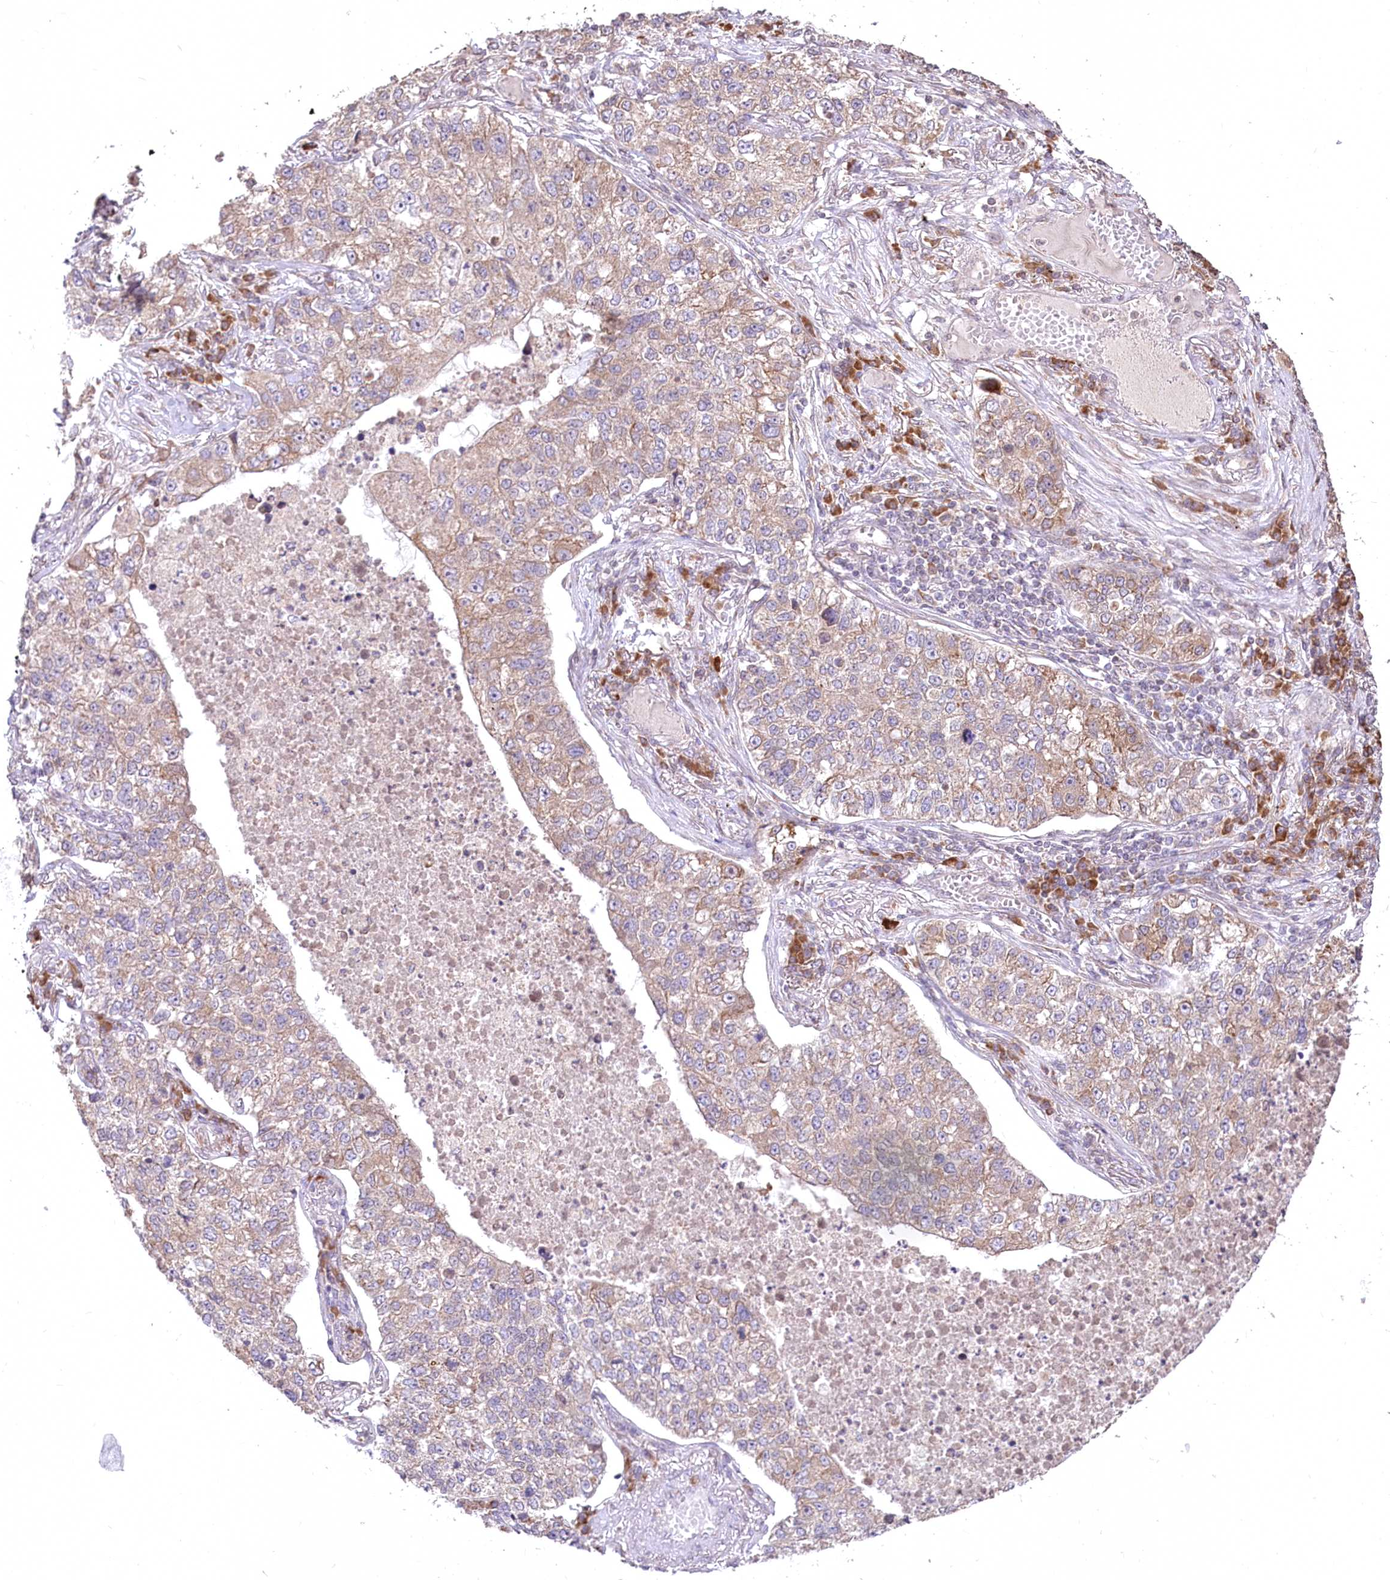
{"staining": {"intensity": "weak", "quantity": ">75%", "location": "cytoplasmic/membranous"}, "tissue": "lung cancer", "cell_type": "Tumor cells", "image_type": "cancer", "snomed": [{"axis": "morphology", "description": "Adenocarcinoma, NOS"}, {"axis": "topography", "description": "Lung"}], "caption": "Human lung adenocarcinoma stained with a brown dye exhibits weak cytoplasmic/membranous positive staining in approximately >75% of tumor cells.", "gene": "STT3B", "patient": {"sex": "male", "age": 49}}